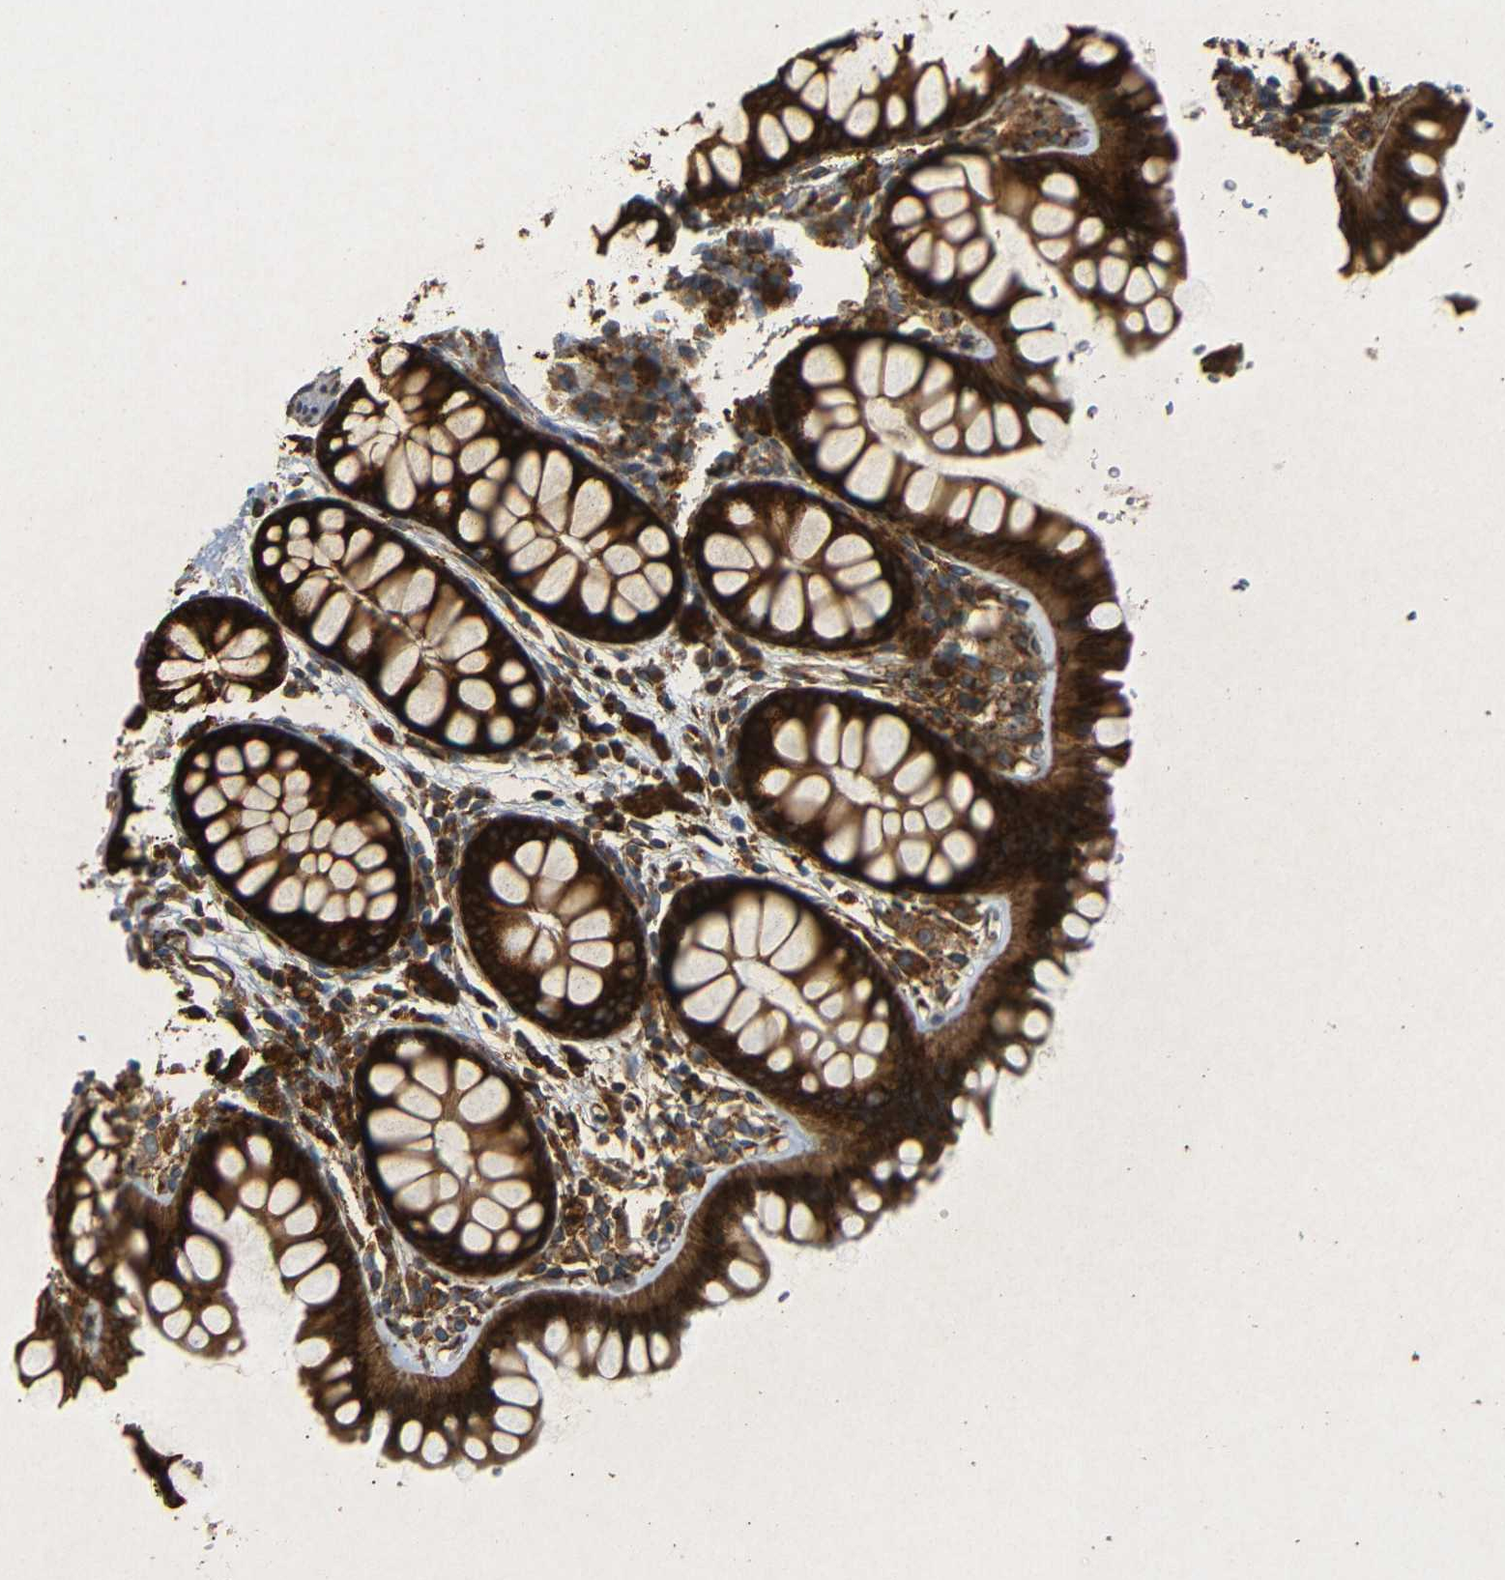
{"staining": {"intensity": "moderate", "quantity": "25%-75%", "location": "cytoplasmic/membranous"}, "tissue": "colon", "cell_type": "Endothelial cells", "image_type": "normal", "snomed": [{"axis": "morphology", "description": "Normal tissue, NOS"}, {"axis": "topography", "description": "Colon"}], "caption": "Protein positivity by immunohistochemistry displays moderate cytoplasmic/membranous expression in about 25%-75% of endothelial cells in benign colon.", "gene": "BTF3", "patient": {"sex": "female", "age": 55}}